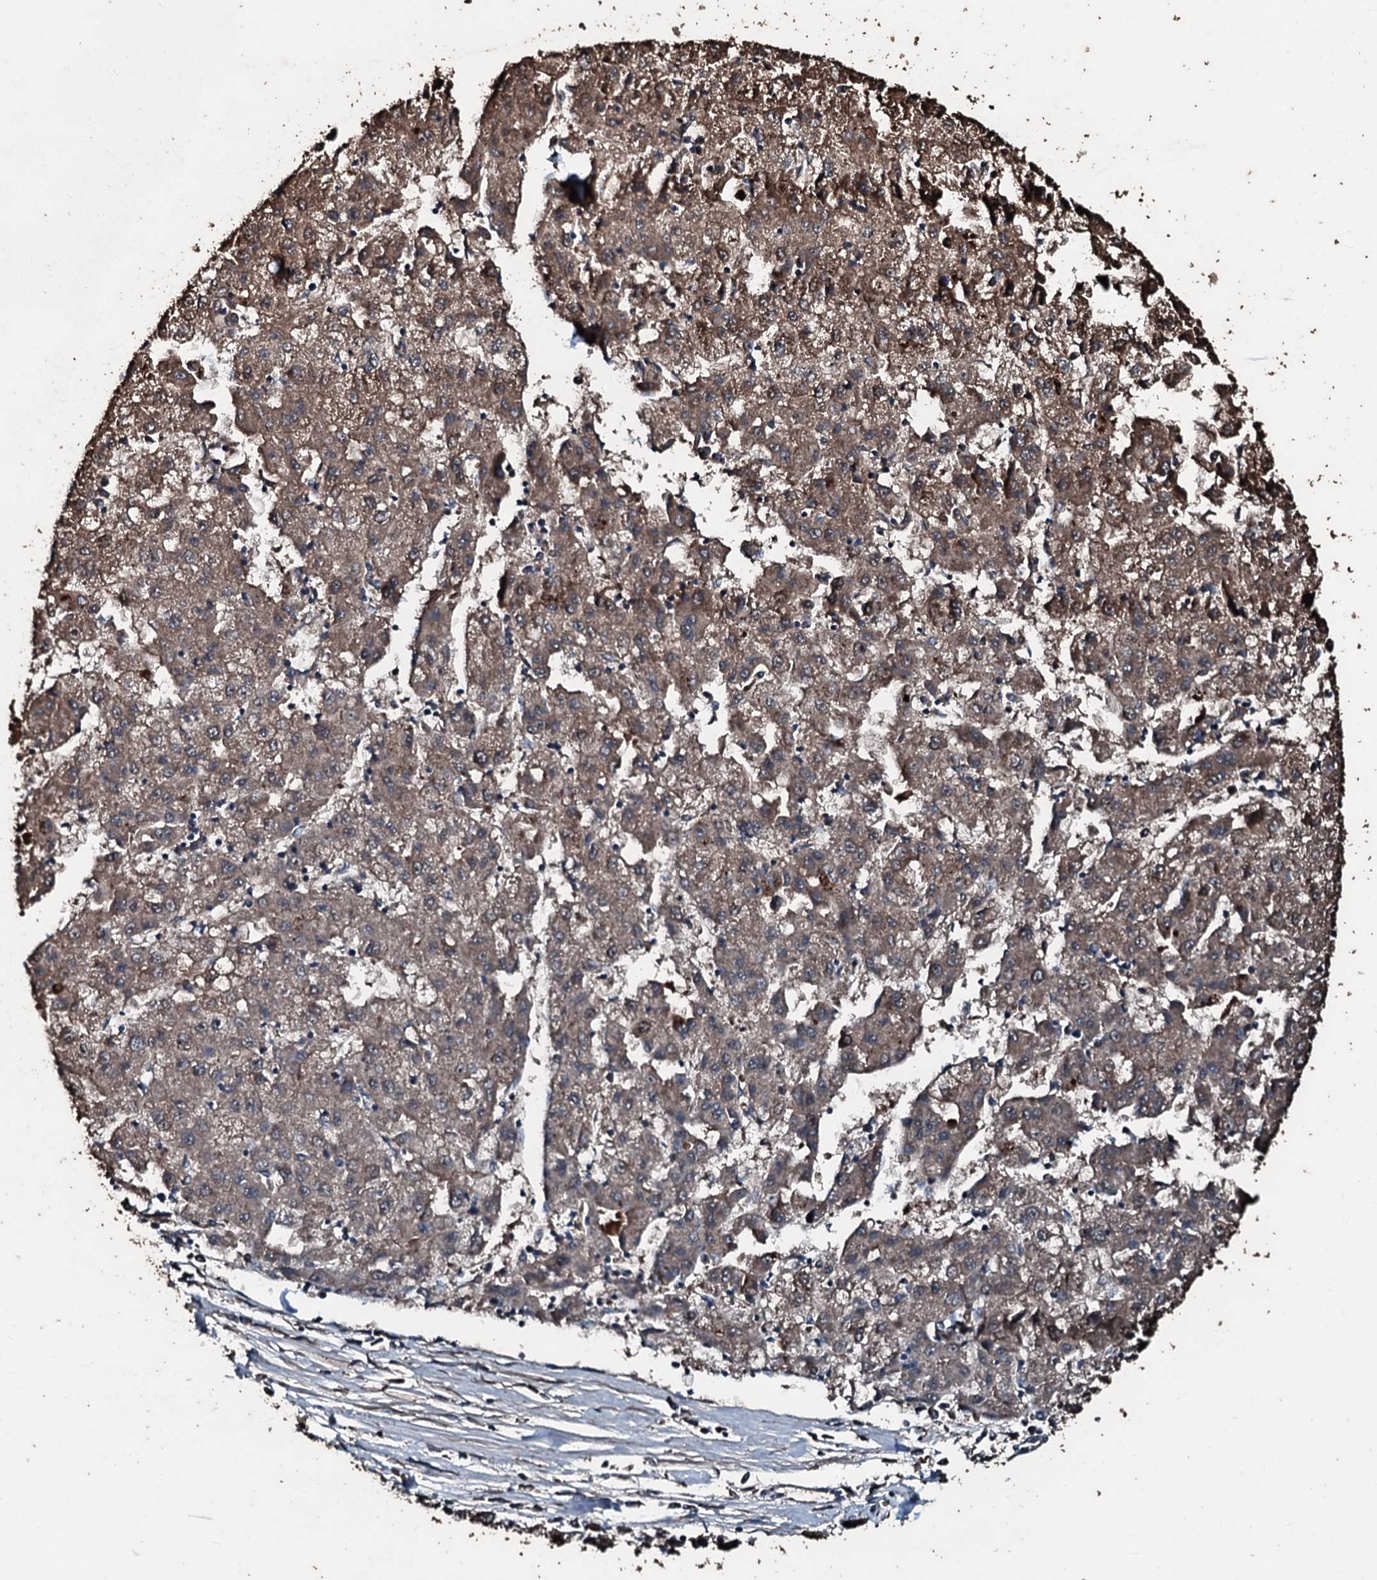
{"staining": {"intensity": "moderate", "quantity": ">75%", "location": "cytoplasmic/membranous"}, "tissue": "liver cancer", "cell_type": "Tumor cells", "image_type": "cancer", "snomed": [{"axis": "morphology", "description": "Carcinoma, Hepatocellular, NOS"}, {"axis": "topography", "description": "Liver"}], "caption": "DAB immunohistochemical staining of liver cancer shows moderate cytoplasmic/membranous protein staining in about >75% of tumor cells. (DAB IHC with brightfield microscopy, high magnification).", "gene": "FAAP24", "patient": {"sex": "male", "age": 72}}